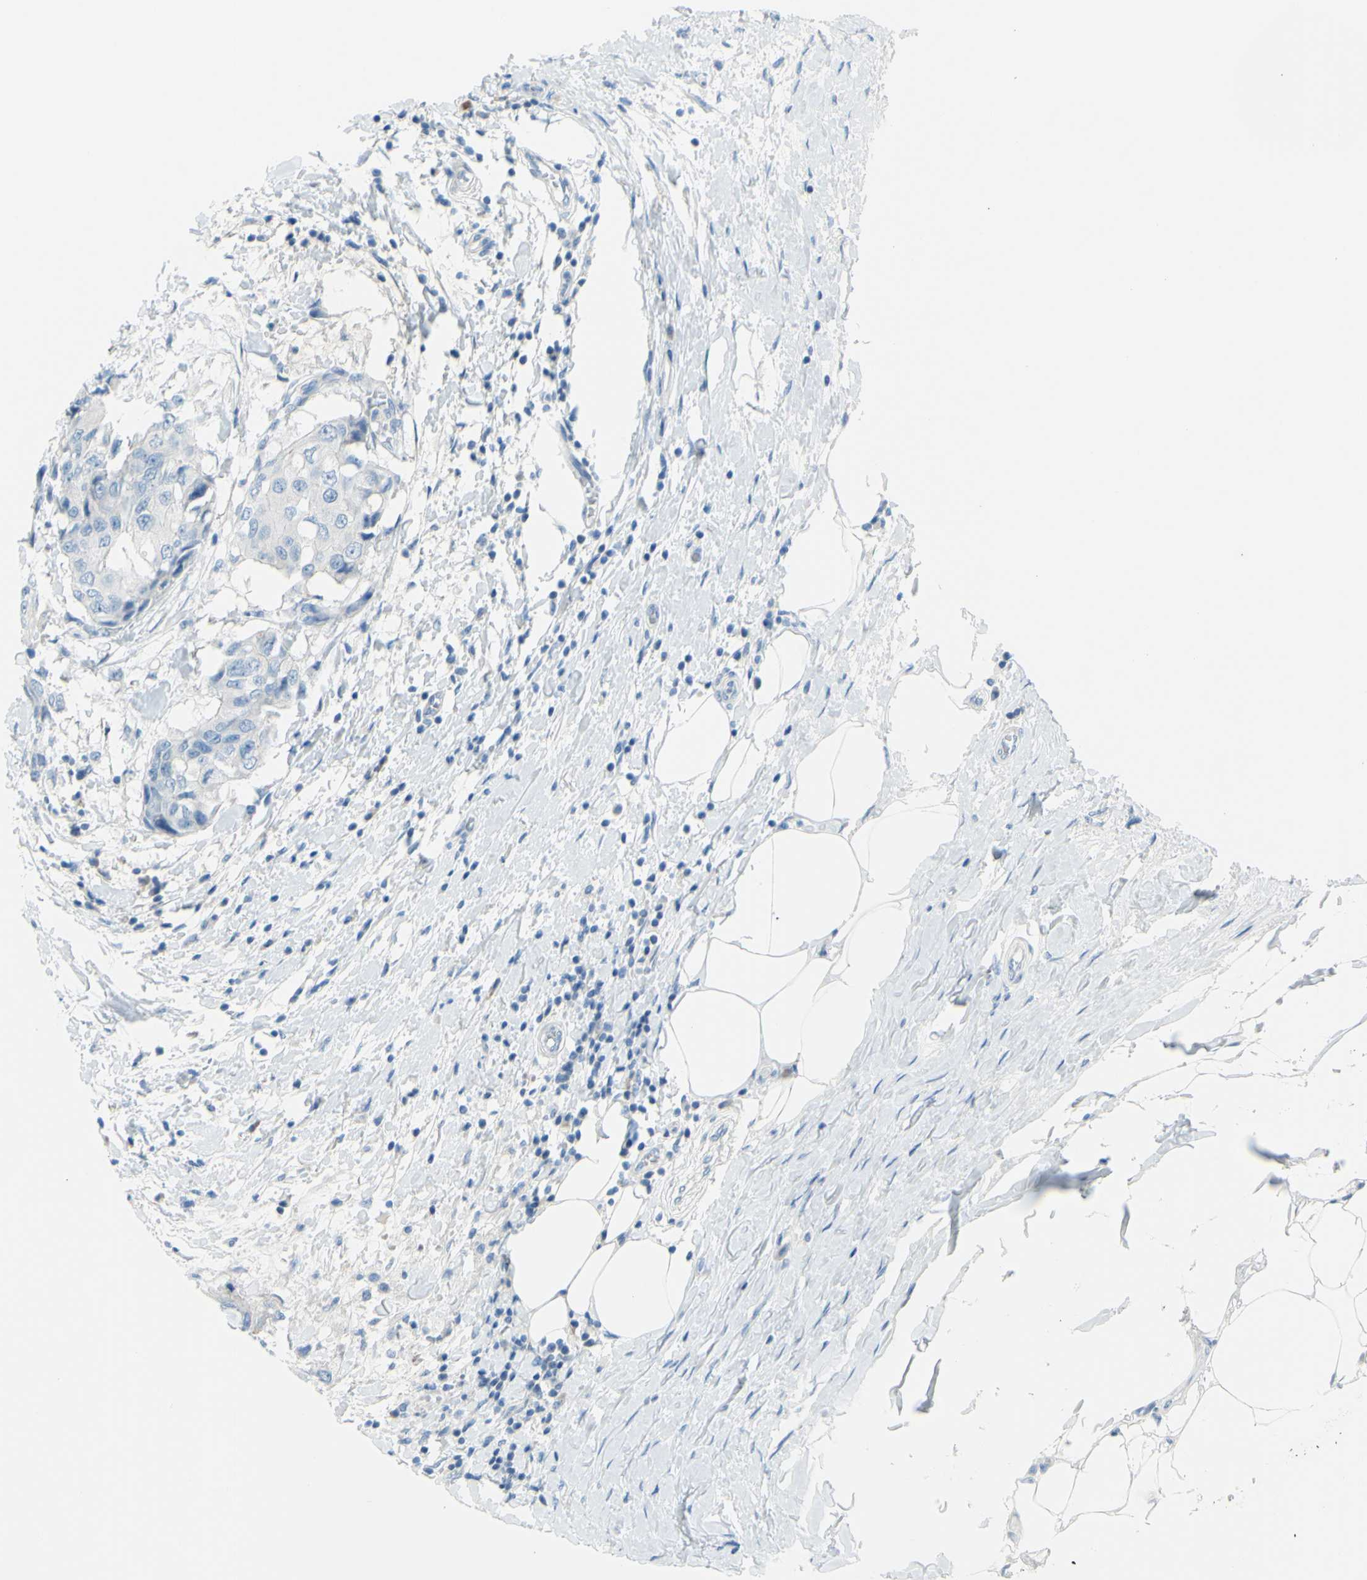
{"staining": {"intensity": "negative", "quantity": "none", "location": "none"}, "tissue": "breast cancer", "cell_type": "Tumor cells", "image_type": "cancer", "snomed": [{"axis": "morphology", "description": "Duct carcinoma"}, {"axis": "topography", "description": "Breast"}], "caption": "An immunohistochemistry (IHC) micrograph of infiltrating ductal carcinoma (breast) is shown. There is no staining in tumor cells of infiltrating ductal carcinoma (breast).", "gene": "SLC1A2", "patient": {"sex": "female", "age": 27}}